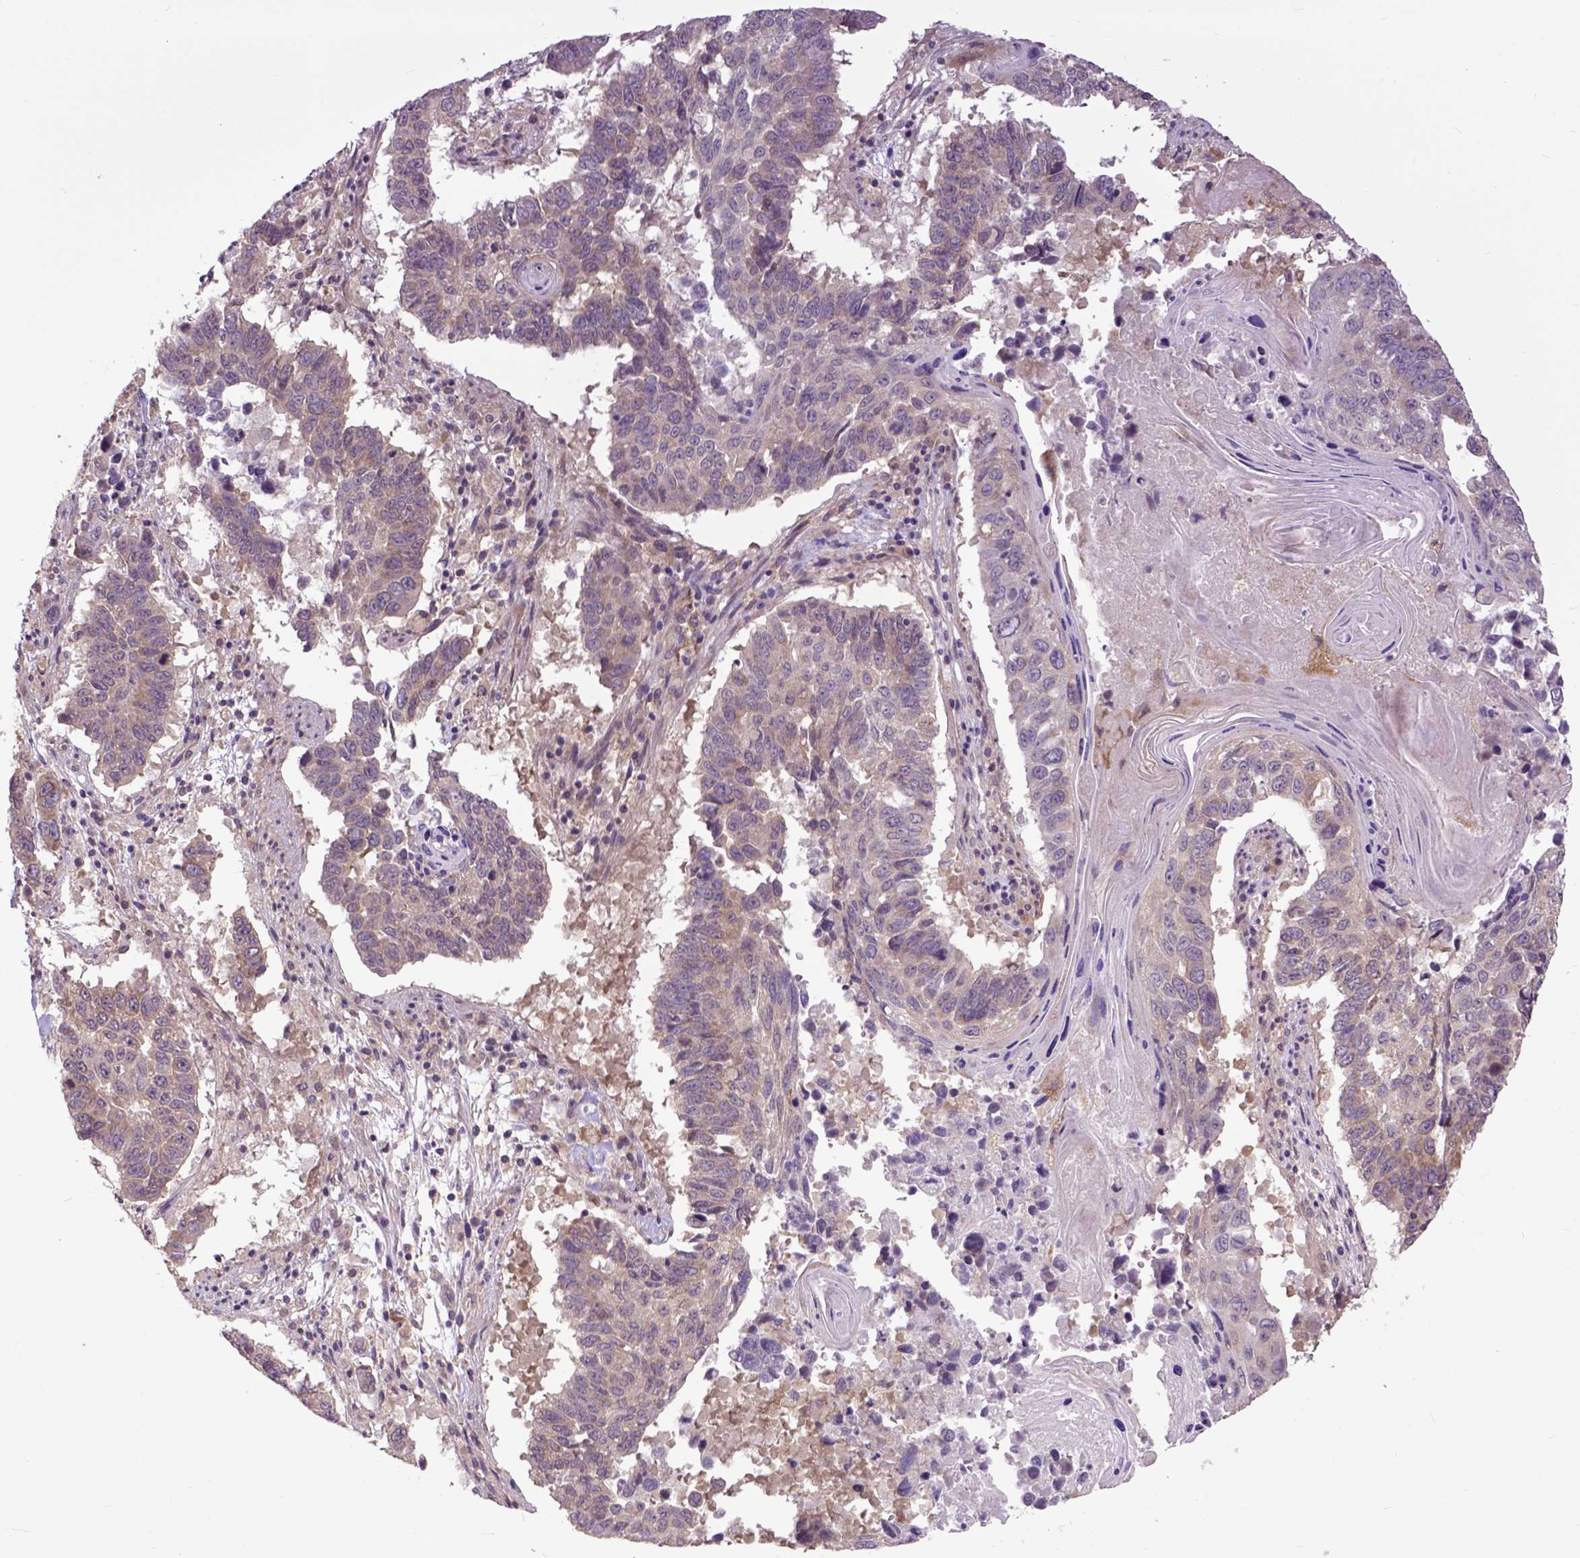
{"staining": {"intensity": "weak", "quantity": "25%-75%", "location": "cytoplasmic/membranous"}, "tissue": "lung cancer", "cell_type": "Tumor cells", "image_type": "cancer", "snomed": [{"axis": "morphology", "description": "Squamous cell carcinoma, NOS"}, {"axis": "topography", "description": "Lung"}], "caption": "A brown stain highlights weak cytoplasmic/membranous expression of a protein in human squamous cell carcinoma (lung) tumor cells.", "gene": "ARL1", "patient": {"sex": "male", "age": 73}}